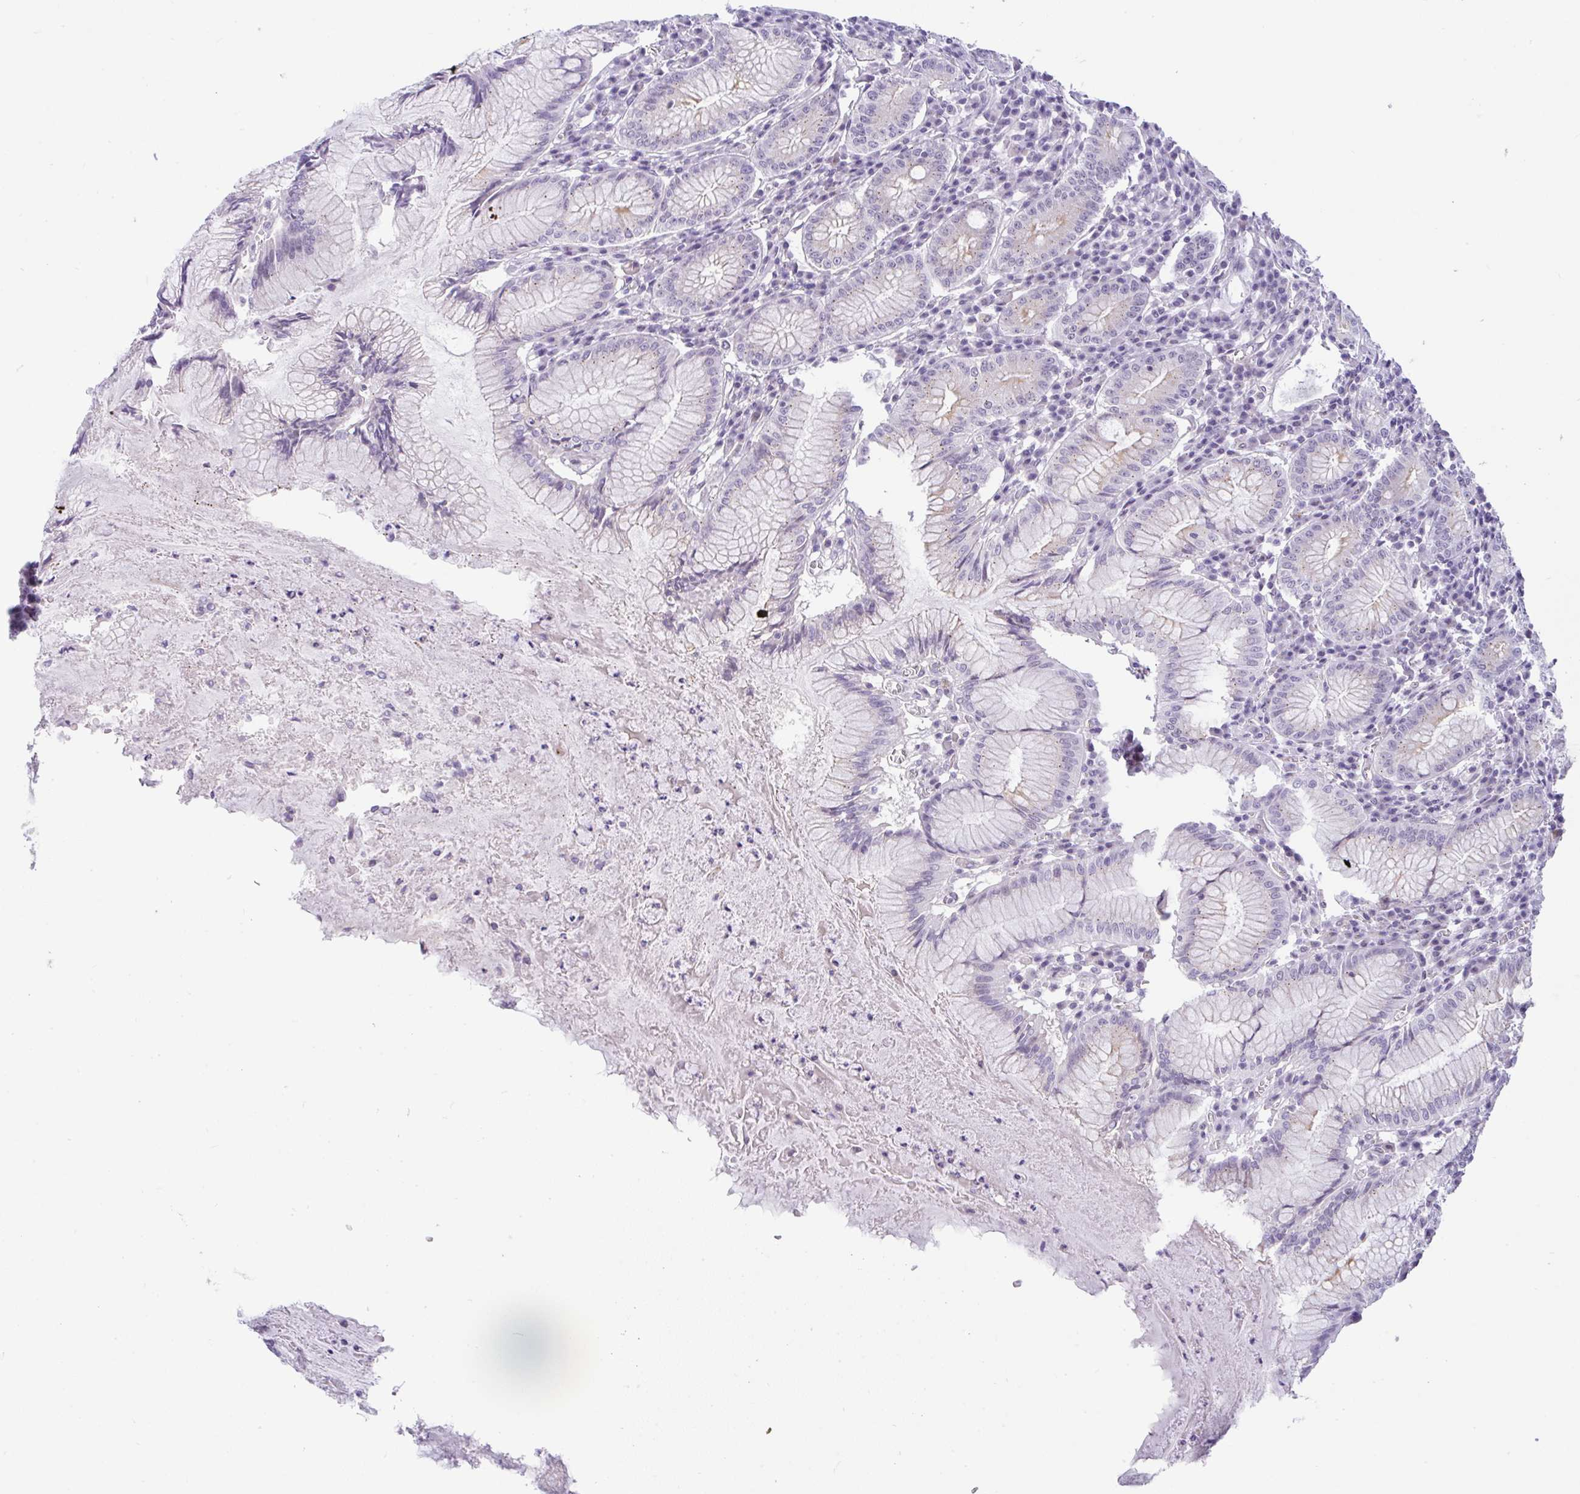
{"staining": {"intensity": "weak", "quantity": "<25%", "location": "cytoplasmic/membranous"}, "tissue": "stomach", "cell_type": "Glandular cells", "image_type": "normal", "snomed": [{"axis": "morphology", "description": "Normal tissue, NOS"}, {"axis": "topography", "description": "Stomach"}], "caption": "Immunohistochemistry of unremarkable stomach shows no staining in glandular cells. (DAB immunohistochemistry (IHC) with hematoxylin counter stain).", "gene": "FAM177A1", "patient": {"sex": "male", "age": 55}}